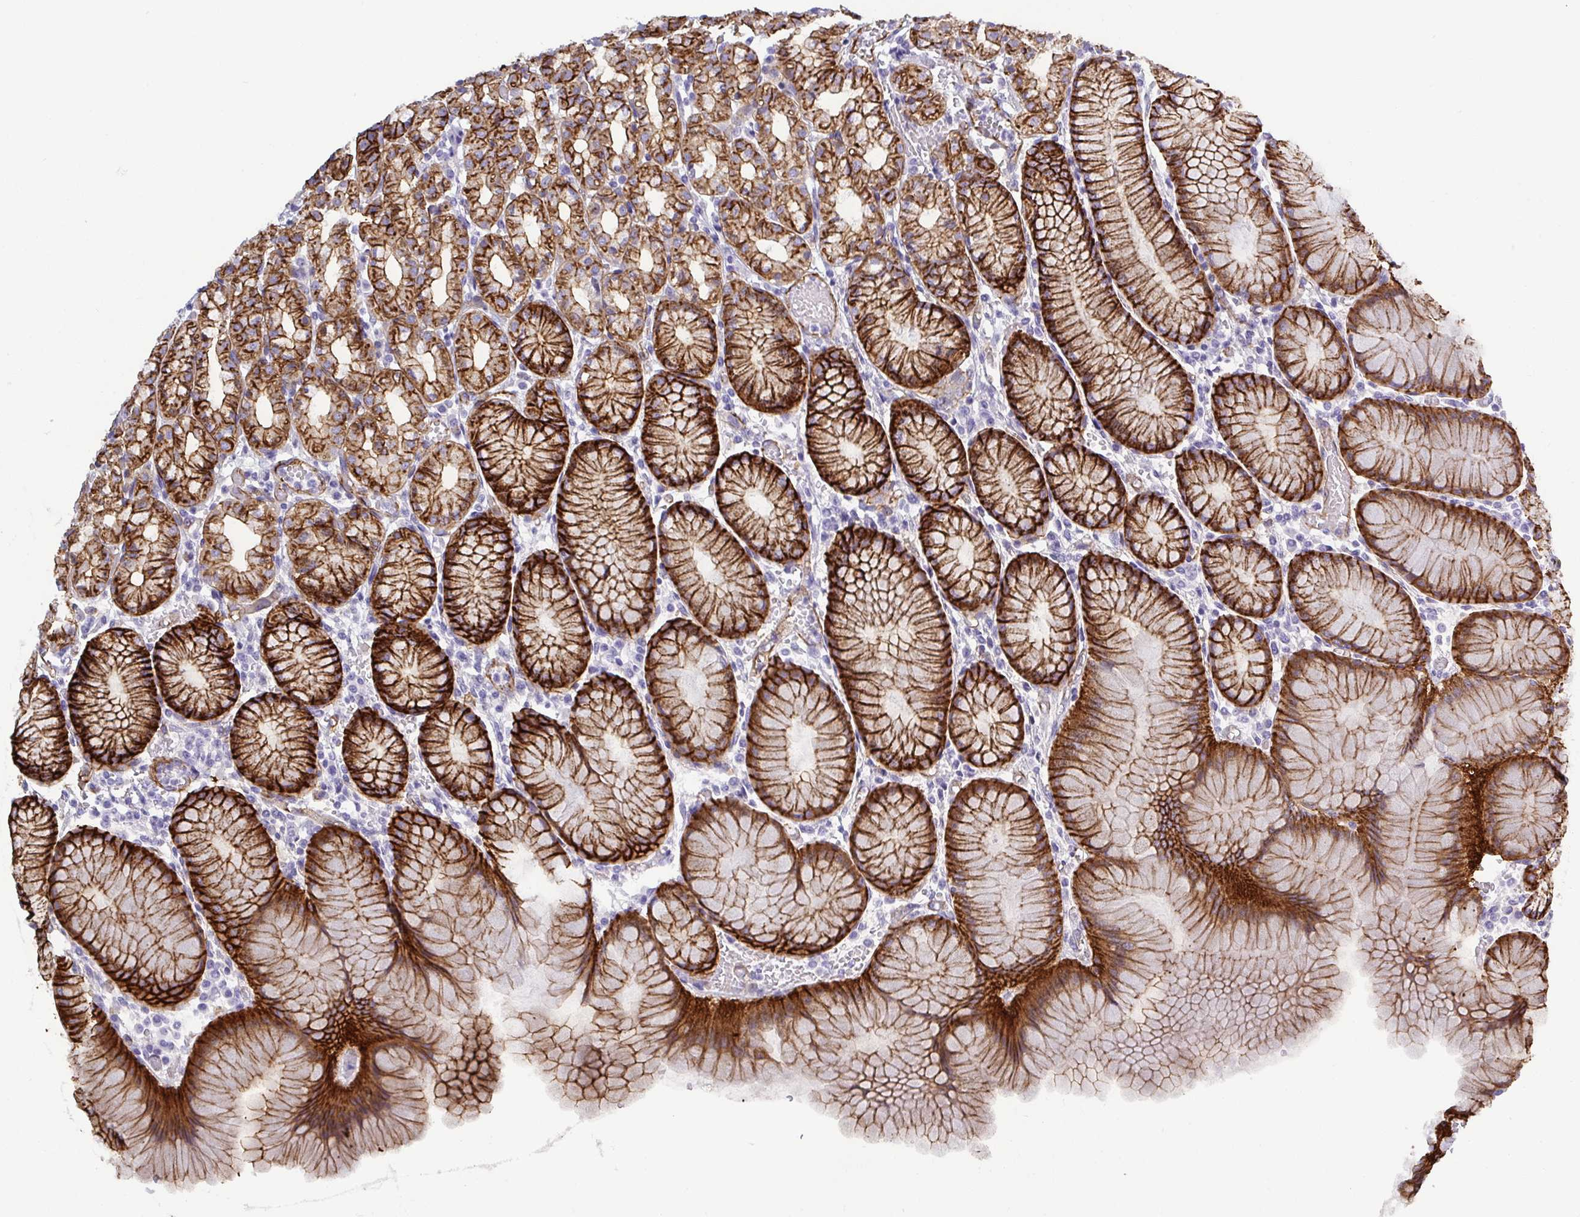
{"staining": {"intensity": "strong", "quantity": ">75%", "location": "cytoplasmic/membranous"}, "tissue": "stomach", "cell_type": "Glandular cells", "image_type": "normal", "snomed": [{"axis": "morphology", "description": "Normal tissue, NOS"}, {"axis": "topography", "description": "Stomach"}], "caption": "Immunohistochemical staining of normal stomach displays high levels of strong cytoplasmic/membranous expression in about >75% of glandular cells.", "gene": "LIMA1", "patient": {"sex": "female", "age": 57}}